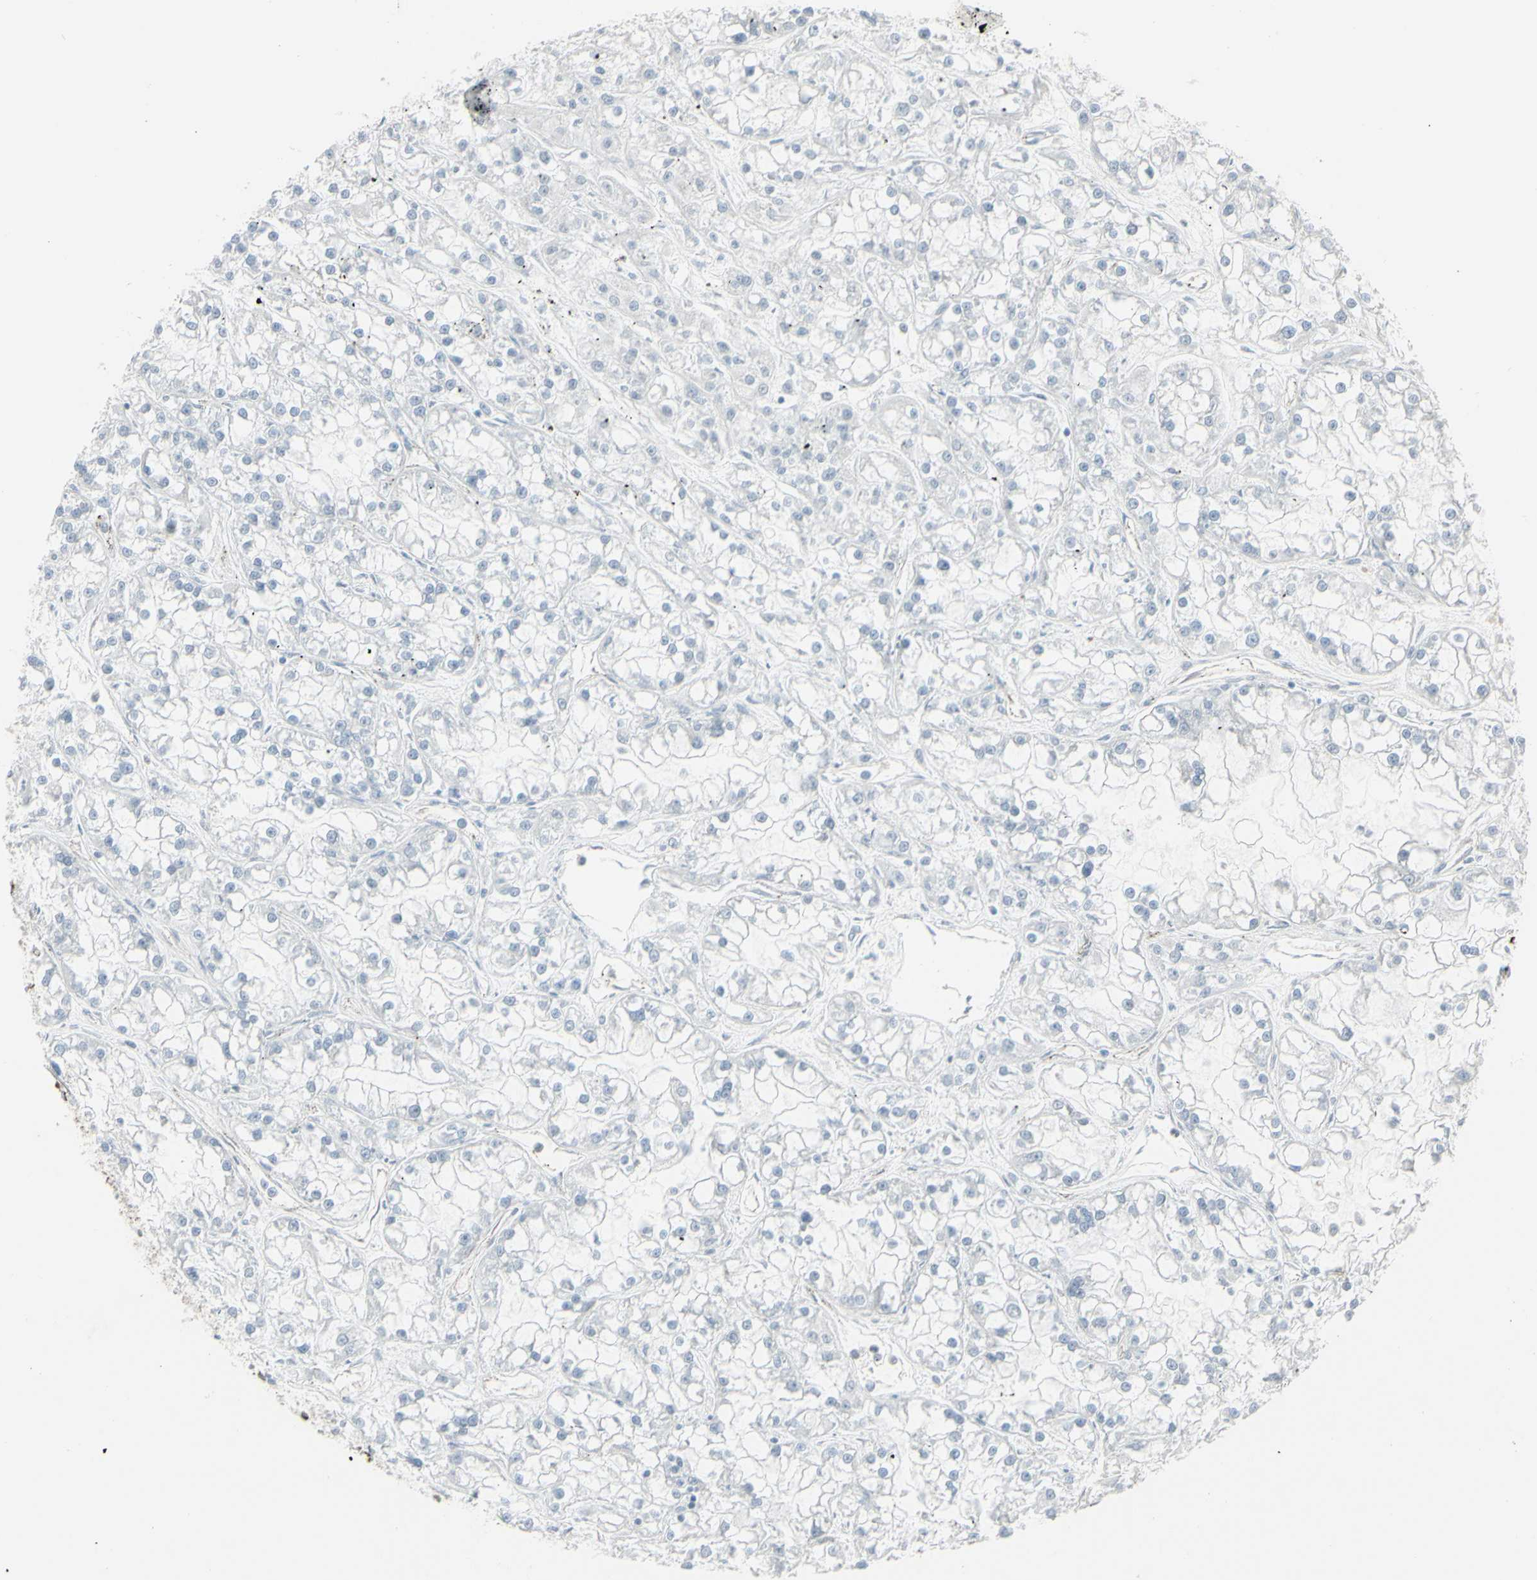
{"staining": {"intensity": "negative", "quantity": "none", "location": "none"}, "tissue": "renal cancer", "cell_type": "Tumor cells", "image_type": "cancer", "snomed": [{"axis": "morphology", "description": "Adenocarcinoma, NOS"}, {"axis": "topography", "description": "Kidney"}], "caption": "There is no significant positivity in tumor cells of renal cancer. (DAB immunohistochemistry (IHC) with hematoxylin counter stain).", "gene": "GJA1", "patient": {"sex": "female", "age": 52}}